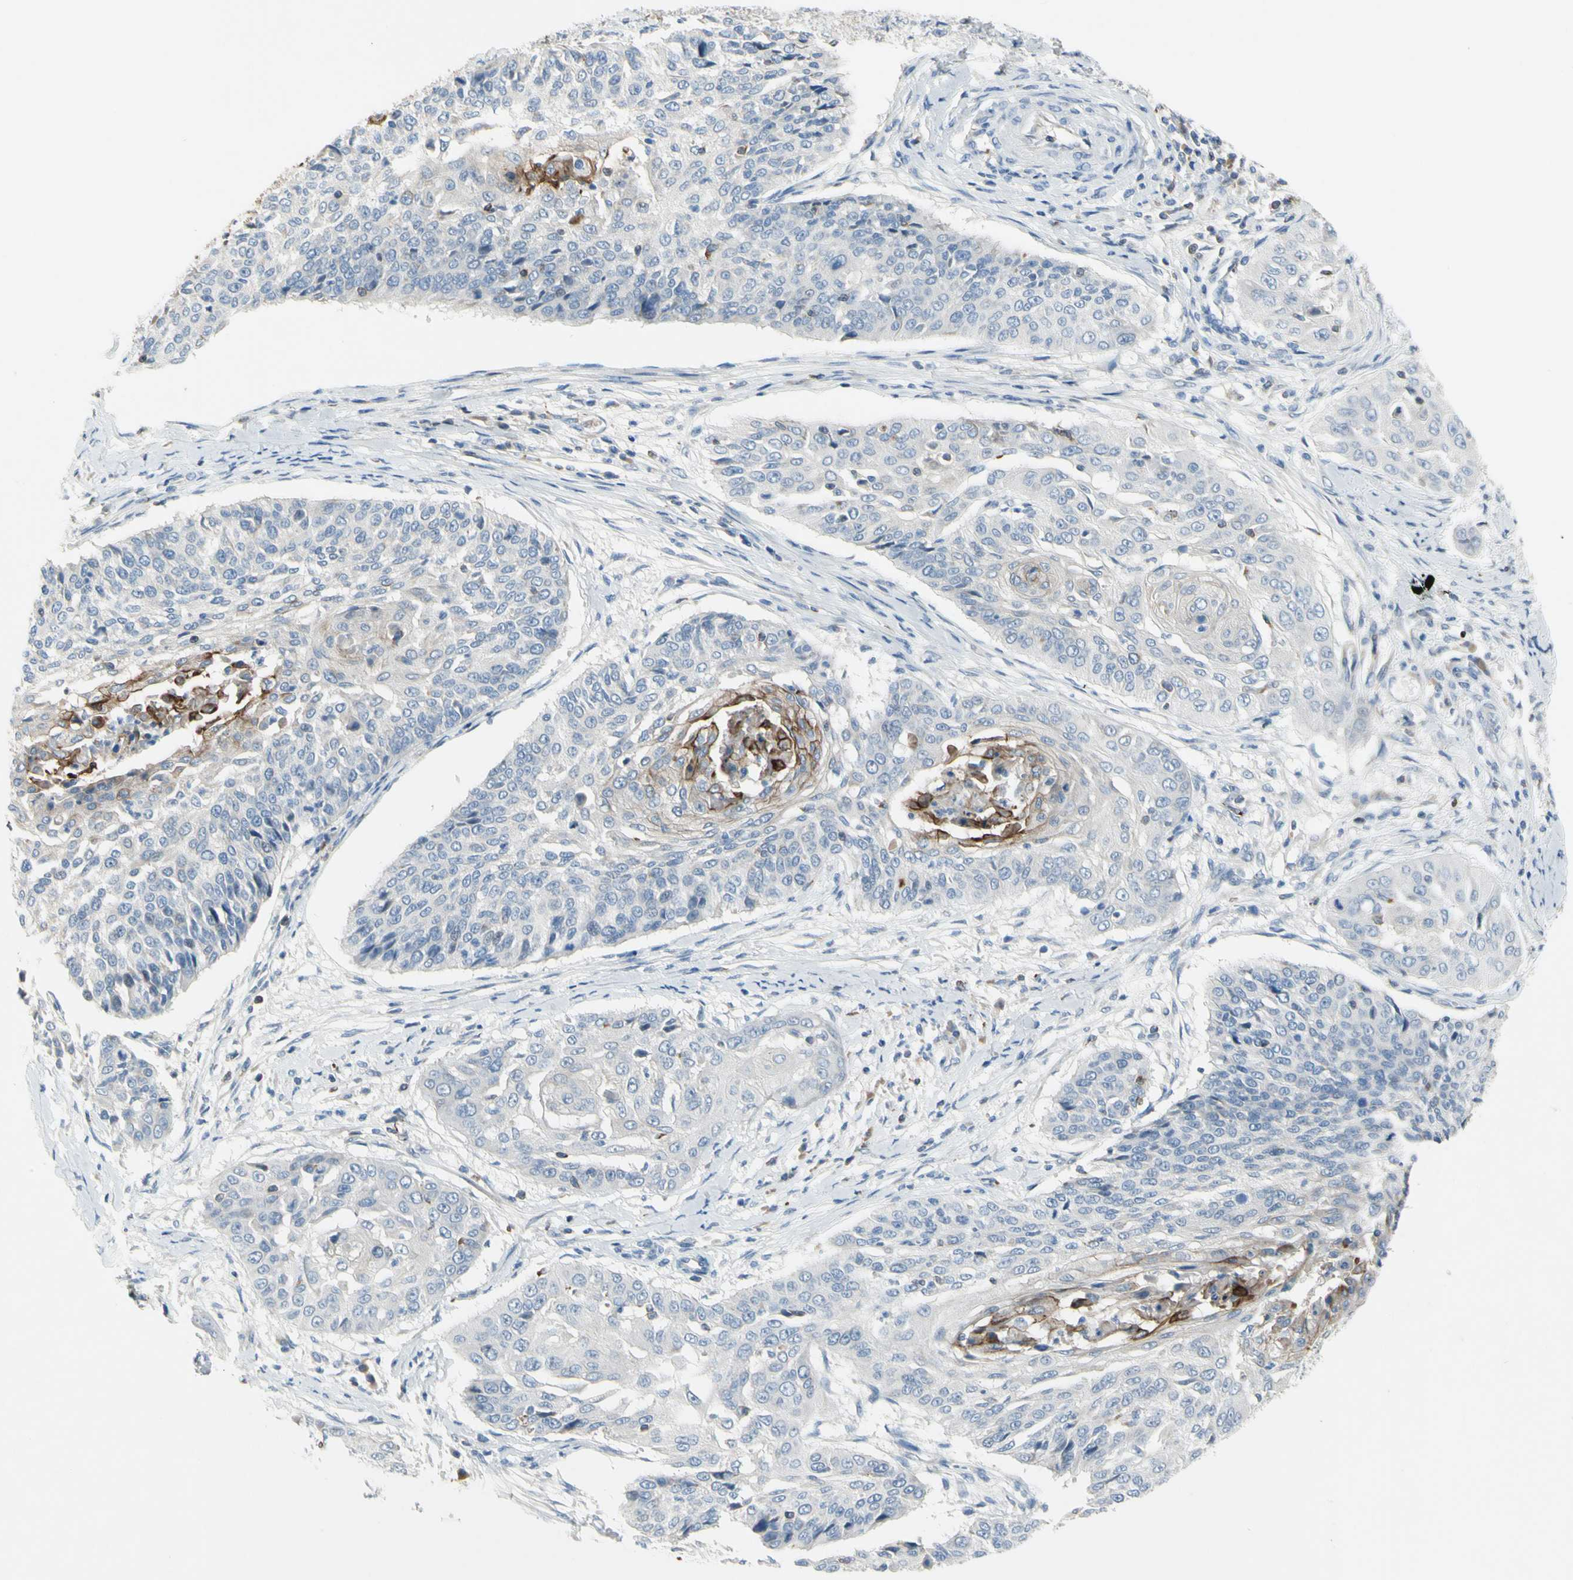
{"staining": {"intensity": "weak", "quantity": "25%-75%", "location": "cytoplasmic/membranous"}, "tissue": "cervical cancer", "cell_type": "Tumor cells", "image_type": "cancer", "snomed": [{"axis": "morphology", "description": "Squamous cell carcinoma, NOS"}, {"axis": "topography", "description": "Cervix"}], "caption": "The image reveals immunohistochemical staining of cervical cancer. There is weak cytoplasmic/membranous positivity is identified in approximately 25%-75% of tumor cells.", "gene": "MUC1", "patient": {"sex": "female", "age": 64}}